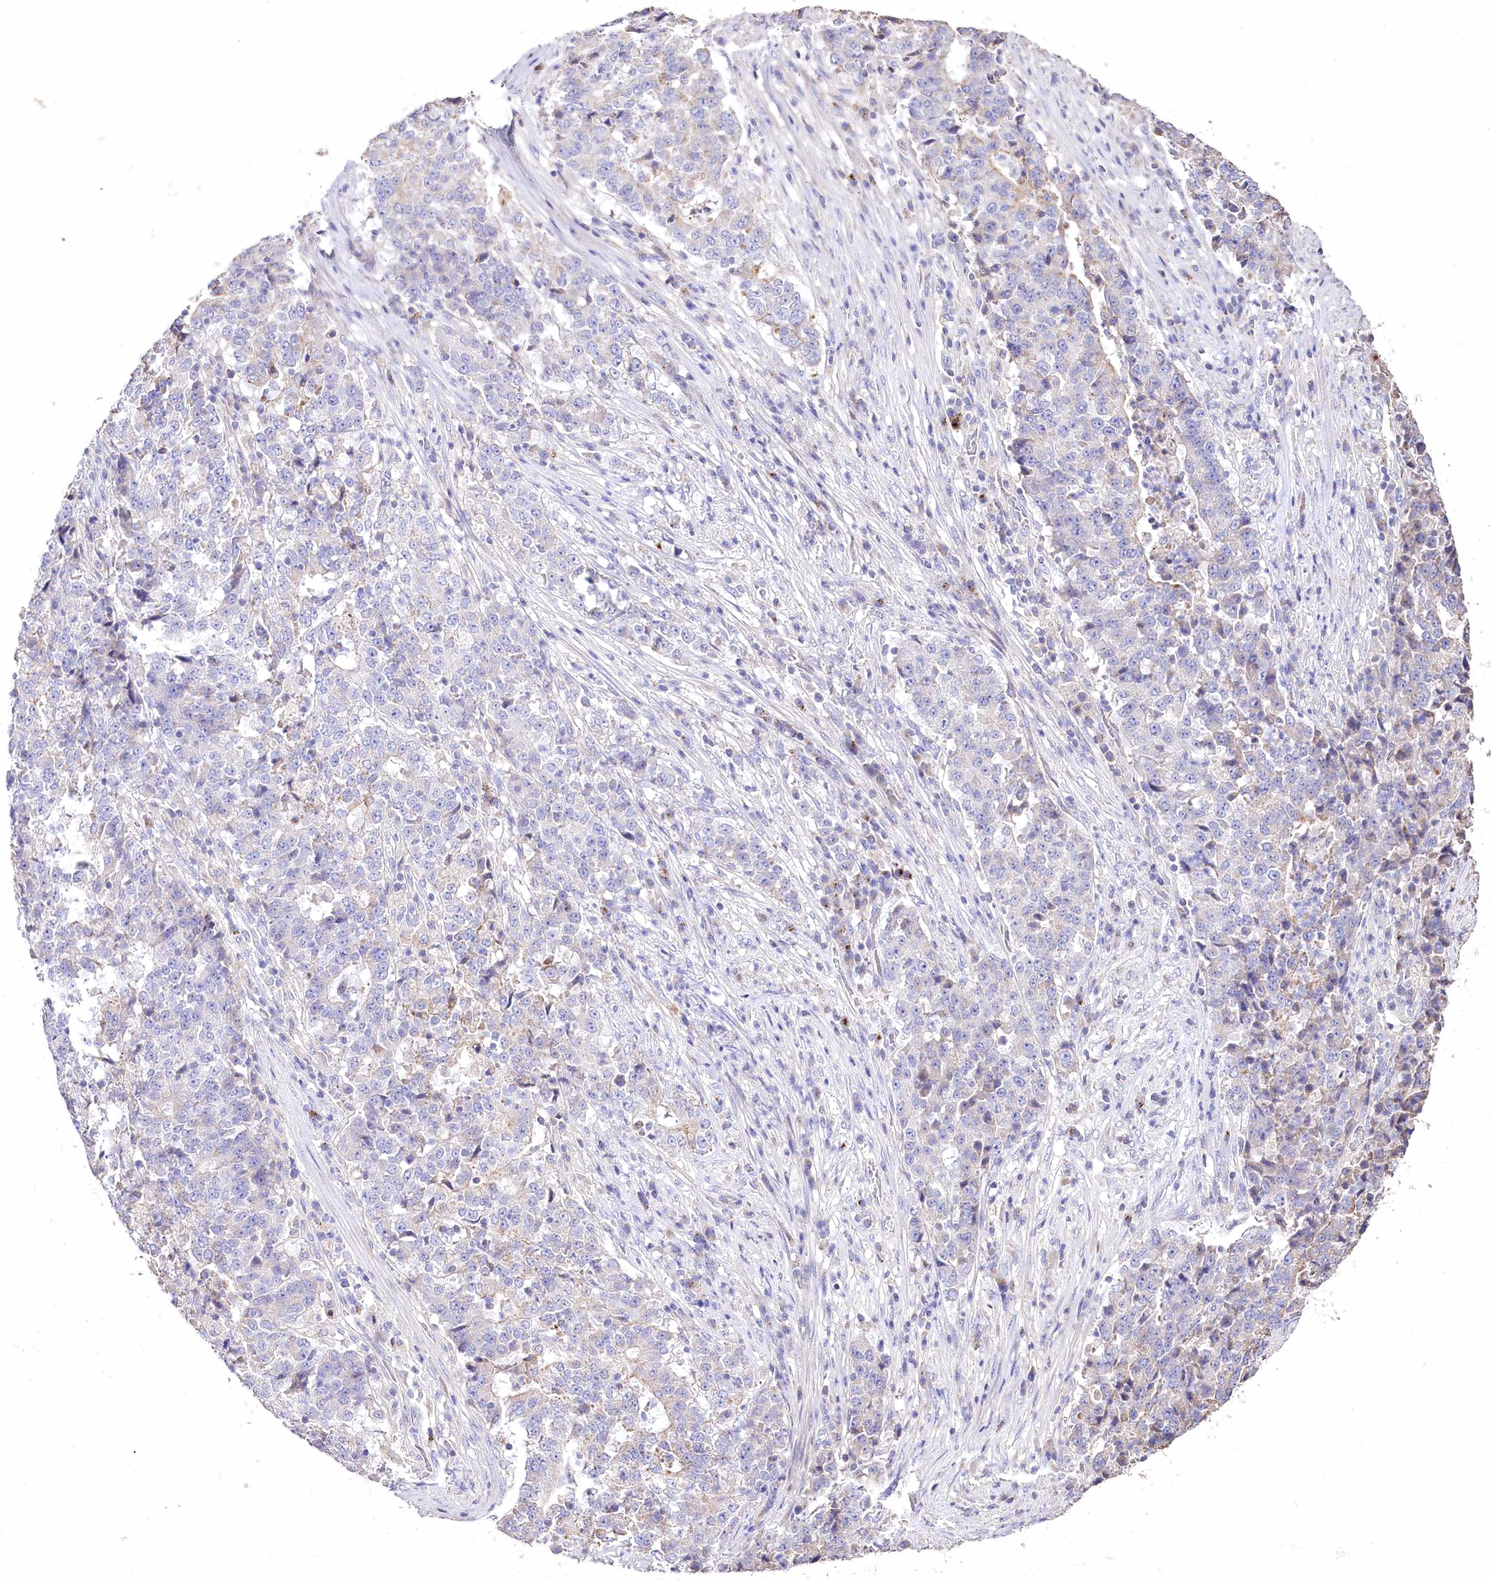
{"staining": {"intensity": "negative", "quantity": "none", "location": "none"}, "tissue": "stomach cancer", "cell_type": "Tumor cells", "image_type": "cancer", "snomed": [{"axis": "morphology", "description": "Adenocarcinoma, NOS"}, {"axis": "topography", "description": "Stomach"}], "caption": "Stomach adenocarcinoma stained for a protein using IHC displays no expression tumor cells.", "gene": "PTER", "patient": {"sex": "male", "age": 59}}